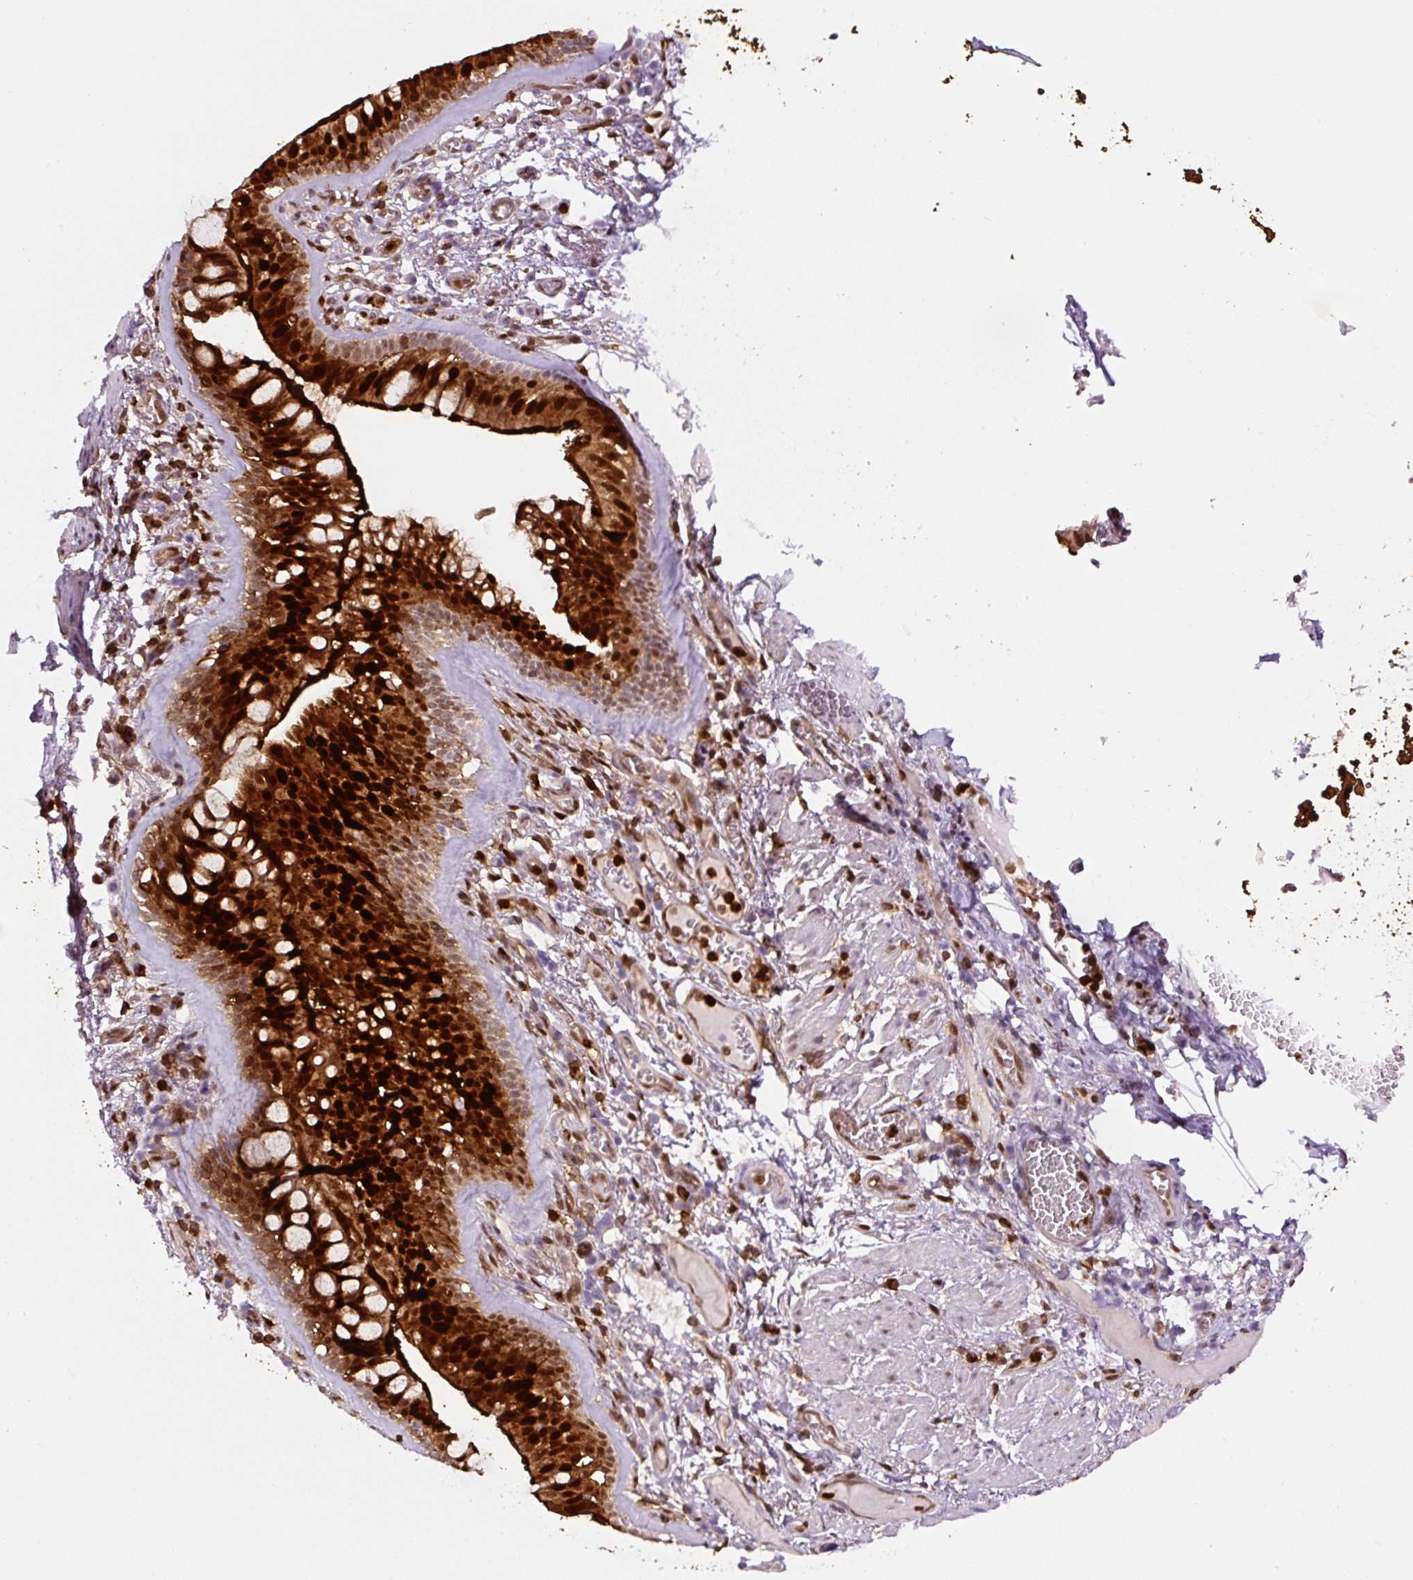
{"staining": {"intensity": "strong", "quantity": ">75%", "location": "cytoplasmic/membranous,nuclear"}, "tissue": "bronchus", "cell_type": "Respiratory epithelial cells", "image_type": "normal", "snomed": [{"axis": "morphology", "description": "Normal tissue, NOS"}, {"axis": "topography", "description": "Cartilage tissue"}, {"axis": "topography", "description": "Bronchus"}], "caption": "High-power microscopy captured an immunohistochemistry (IHC) micrograph of unremarkable bronchus, revealing strong cytoplasmic/membranous,nuclear staining in approximately >75% of respiratory epithelial cells.", "gene": "ANXA1", "patient": {"sex": "male", "age": 78}}